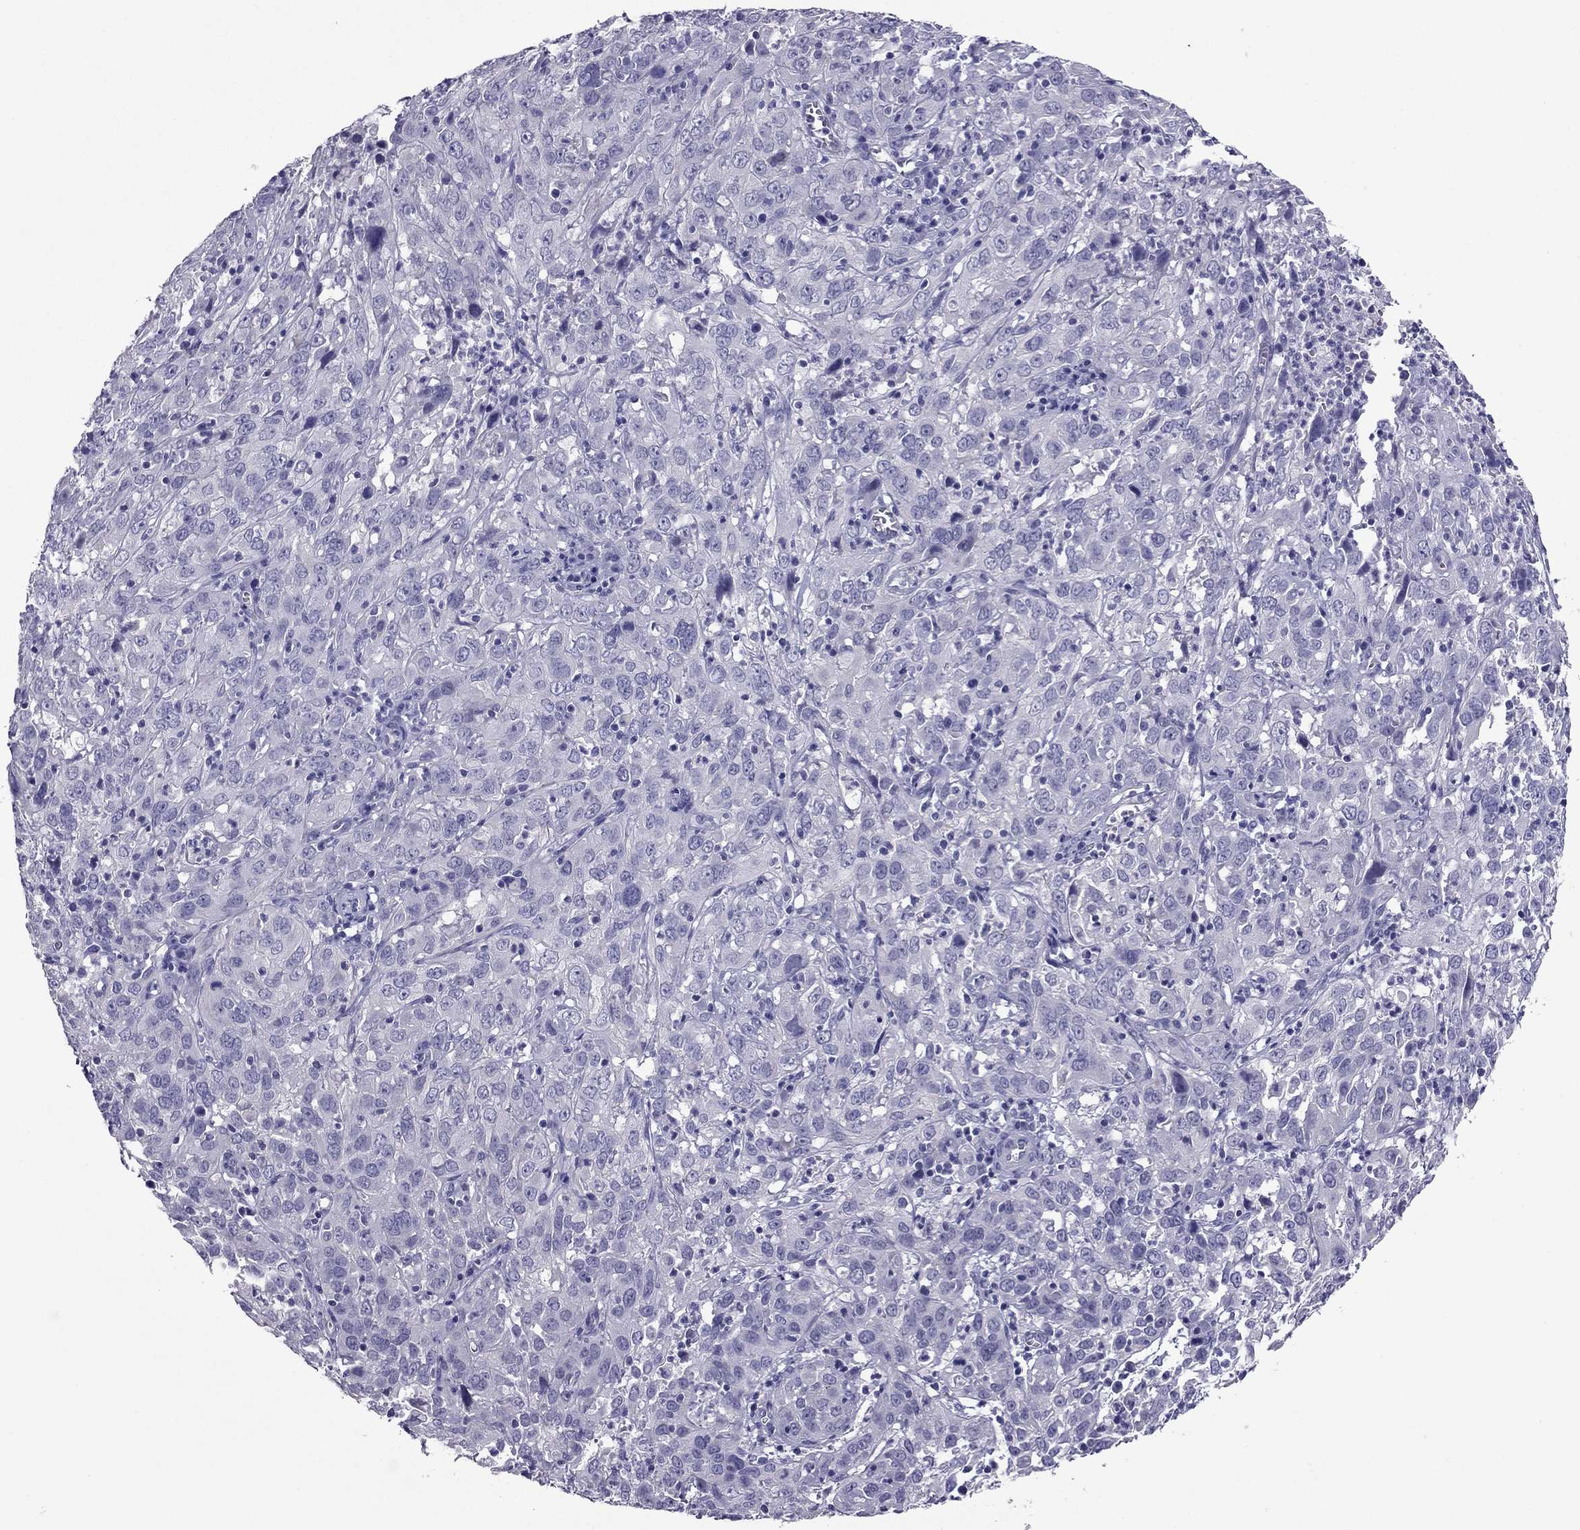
{"staining": {"intensity": "negative", "quantity": "none", "location": "none"}, "tissue": "cervical cancer", "cell_type": "Tumor cells", "image_type": "cancer", "snomed": [{"axis": "morphology", "description": "Squamous cell carcinoma, NOS"}, {"axis": "topography", "description": "Cervix"}], "caption": "The image demonstrates no significant staining in tumor cells of cervical squamous cell carcinoma.", "gene": "PDE6A", "patient": {"sex": "female", "age": 32}}